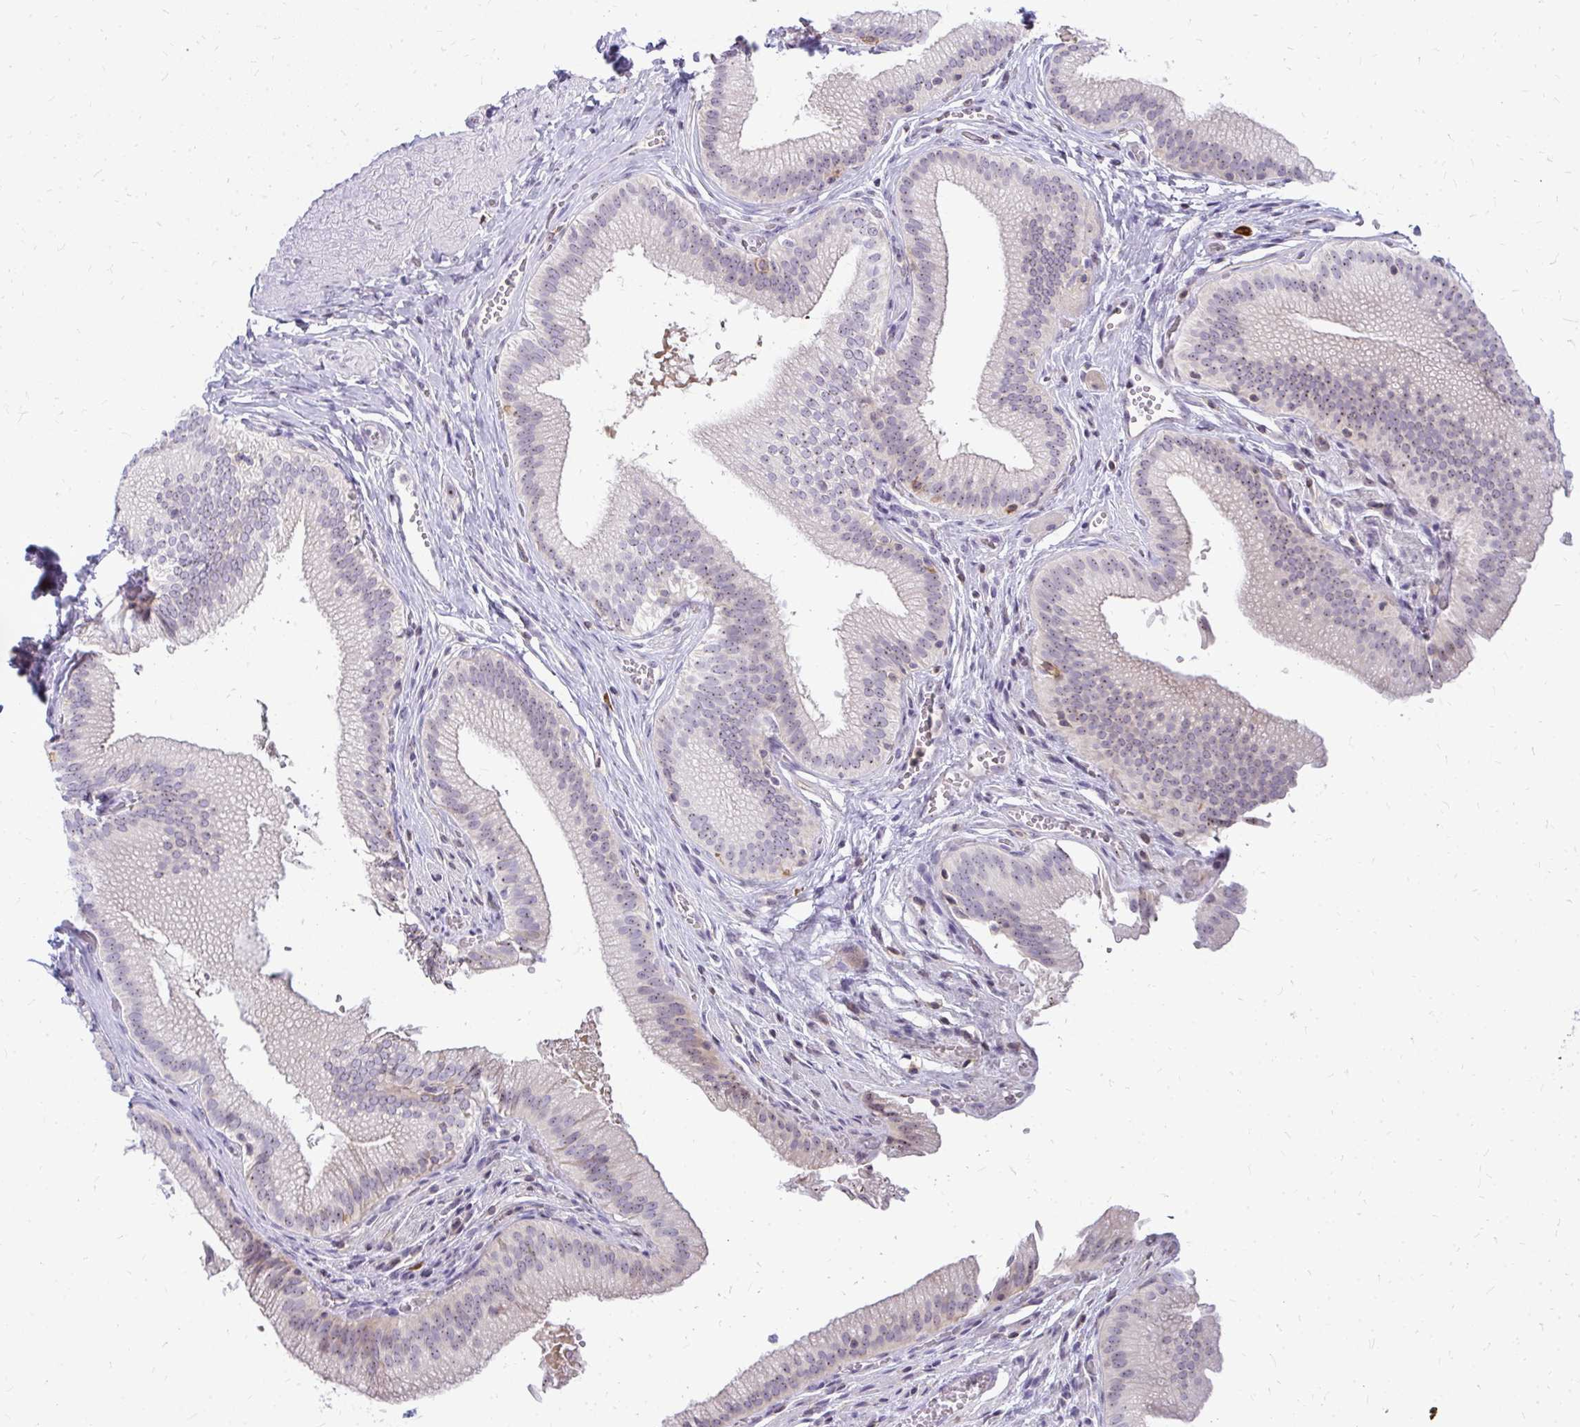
{"staining": {"intensity": "weak", "quantity": "25%-75%", "location": "nuclear"}, "tissue": "gallbladder", "cell_type": "Glandular cells", "image_type": "normal", "snomed": [{"axis": "morphology", "description": "Normal tissue, NOS"}, {"axis": "topography", "description": "Gallbladder"}, {"axis": "topography", "description": "Peripheral nerve tissue"}], "caption": "Protein staining exhibits weak nuclear expression in about 25%-75% of glandular cells in benign gallbladder. The staining was performed using DAB (3,3'-diaminobenzidine), with brown indicating positive protein expression. Nuclei are stained blue with hematoxylin.", "gene": "FAM9A", "patient": {"sex": "male", "age": 17}}